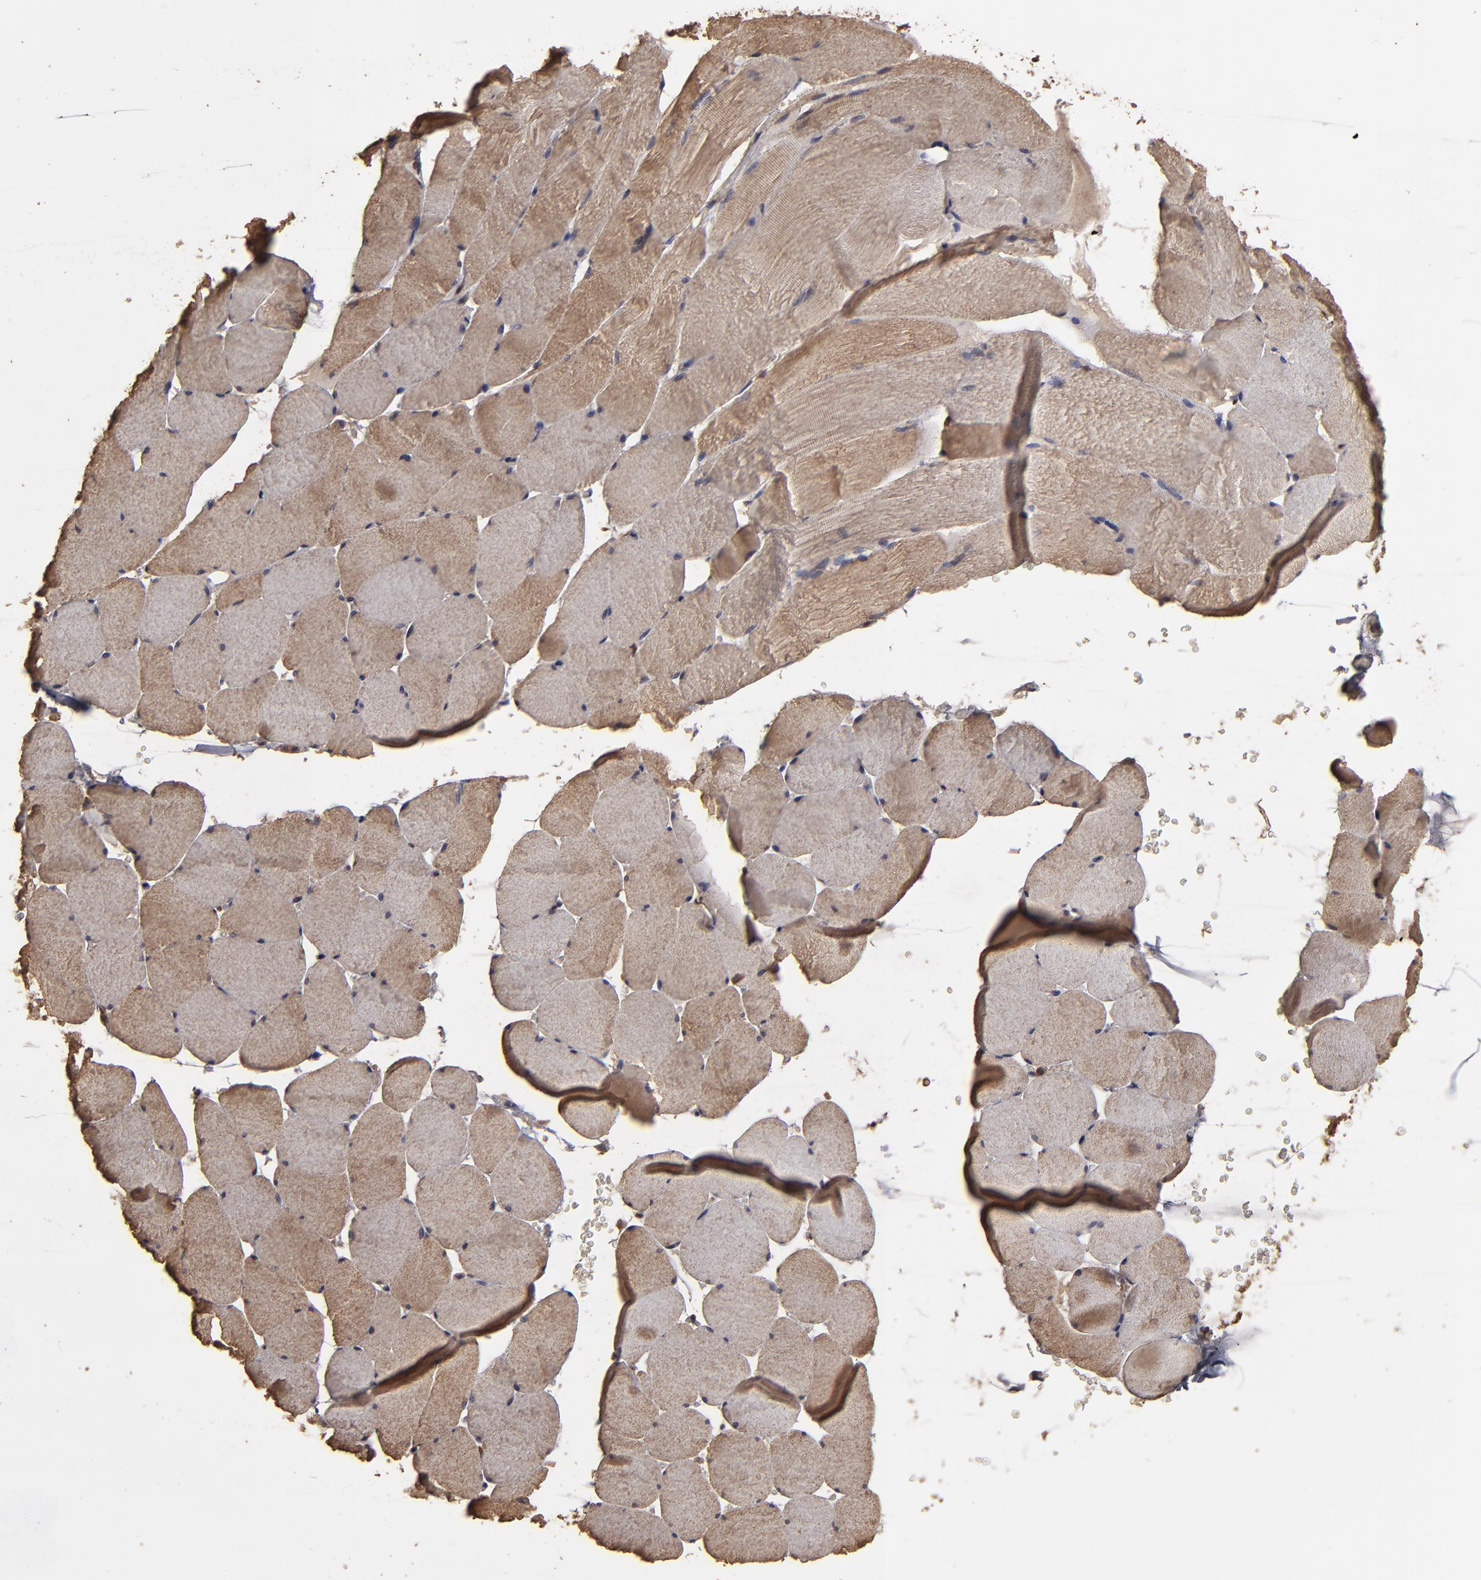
{"staining": {"intensity": "moderate", "quantity": ">75%", "location": "cytoplasmic/membranous"}, "tissue": "skeletal muscle", "cell_type": "Myocytes", "image_type": "normal", "snomed": [{"axis": "morphology", "description": "Normal tissue, NOS"}, {"axis": "topography", "description": "Skeletal muscle"}], "caption": "An IHC histopathology image of unremarkable tissue is shown. Protein staining in brown highlights moderate cytoplasmic/membranous positivity in skeletal muscle within myocytes.", "gene": "MMP2", "patient": {"sex": "male", "age": 62}}